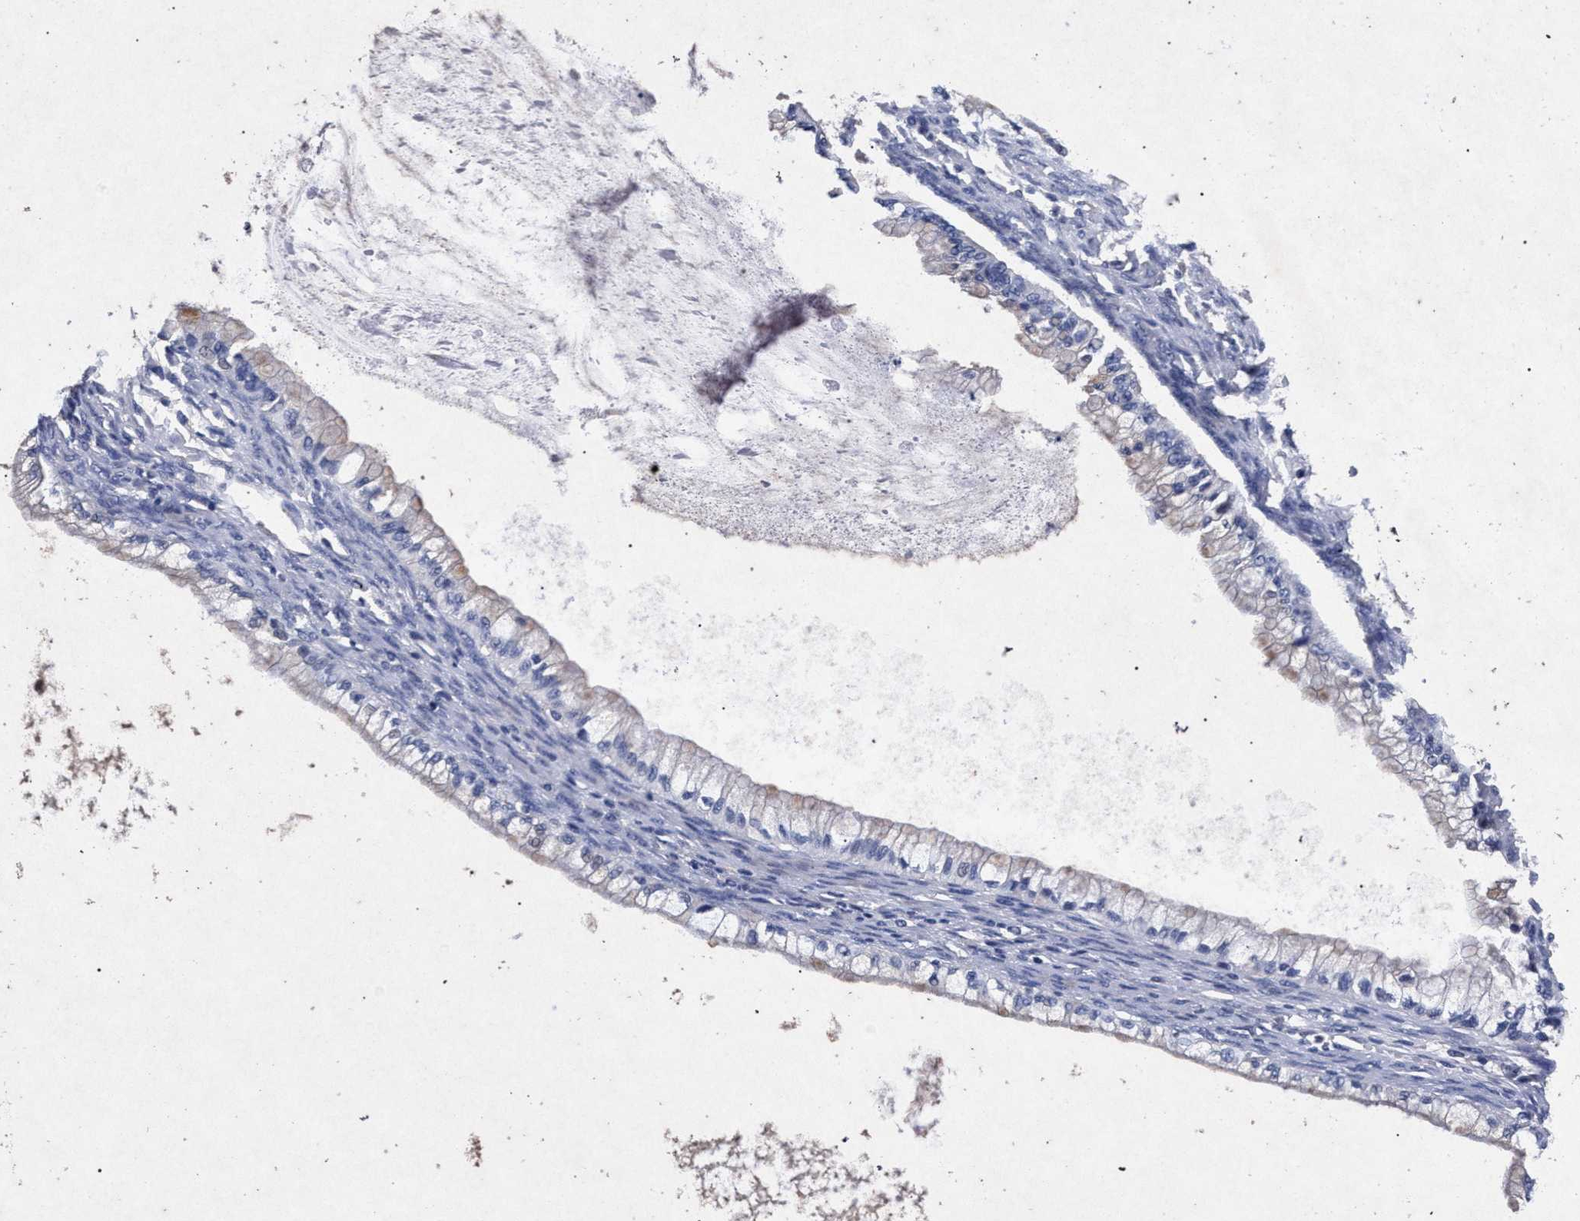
{"staining": {"intensity": "negative", "quantity": "none", "location": "none"}, "tissue": "ovarian cancer", "cell_type": "Tumor cells", "image_type": "cancer", "snomed": [{"axis": "morphology", "description": "Cystadenocarcinoma, mucinous, NOS"}, {"axis": "topography", "description": "Ovary"}], "caption": "Histopathology image shows no significant protein expression in tumor cells of ovarian cancer (mucinous cystadenocarcinoma).", "gene": "ATP1A2", "patient": {"sex": "female", "age": 57}}